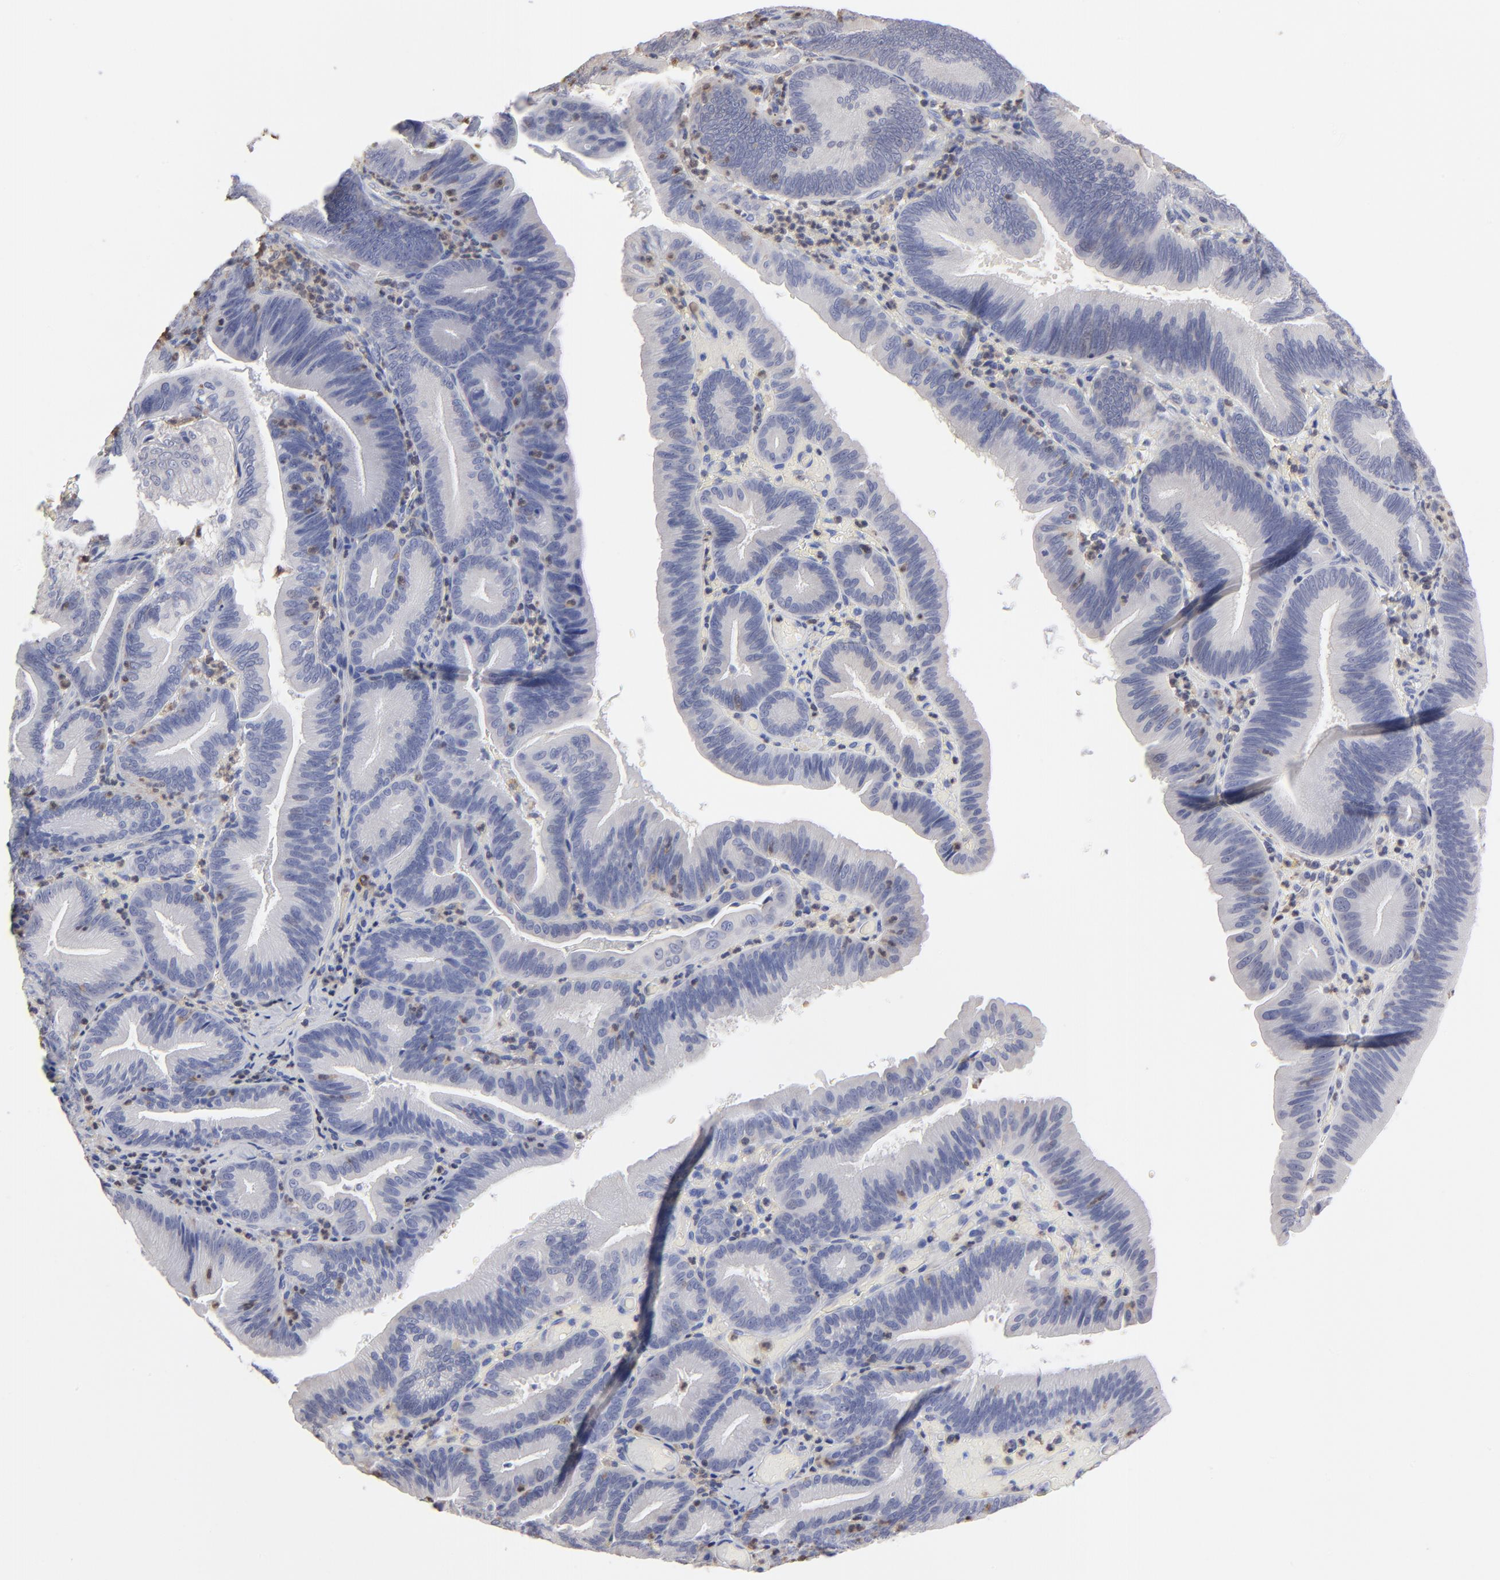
{"staining": {"intensity": "negative", "quantity": "none", "location": "none"}, "tissue": "pancreatic cancer", "cell_type": "Tumor cells", "image_type": "cancer", "snomed": [{"axis": "morphology", "description": "Adenocarcinoma, NOS"}, {"axis": "topography", "description": "Pancreas"}], "caption": "Histopathology image shows no significant protein staining in tumor cells of adenocarcinoma (pancreatic).", "gene": "TBXT", "patient": {"sex": "male", "age": 82}}